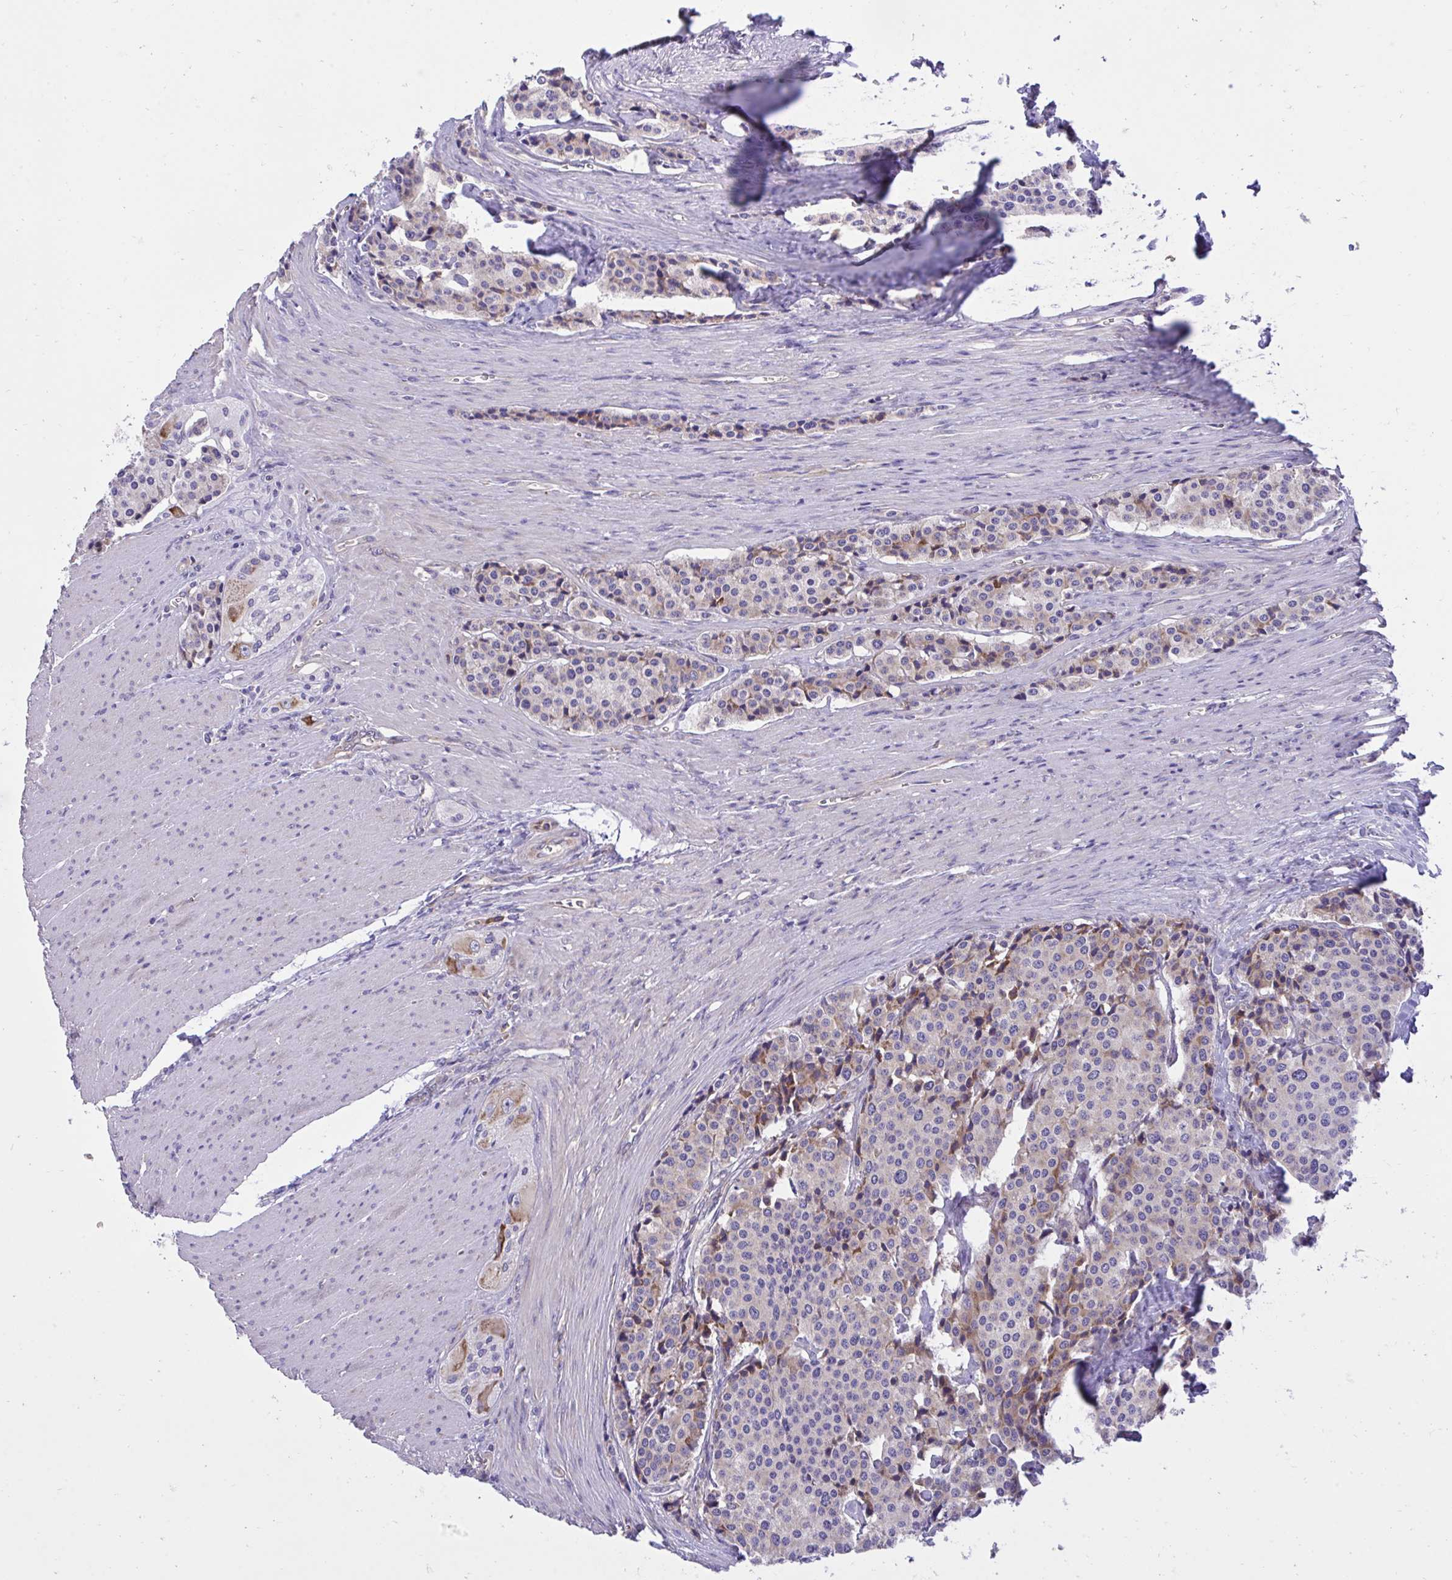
{"staining": {"intensity": "weak", "quantity": "<25%", "location": "cytoplasmic/membranous"}, "tissue": "carcinoid", "cell_type": "Tumor cells", "image_type": "cancer", "snomed": [{"axis": "morphology", "description": "Carcinoid, malignant, NOS"}, {"axis": "topography", "description": "Small intestine"}], "caption": "An immunohistochemistry (IHC) image of carcinoid is shown. There is no staining in tumor cells of carcinoid.", "gene": "RPS15", "patient": {"sex": "male", "age": 73}}